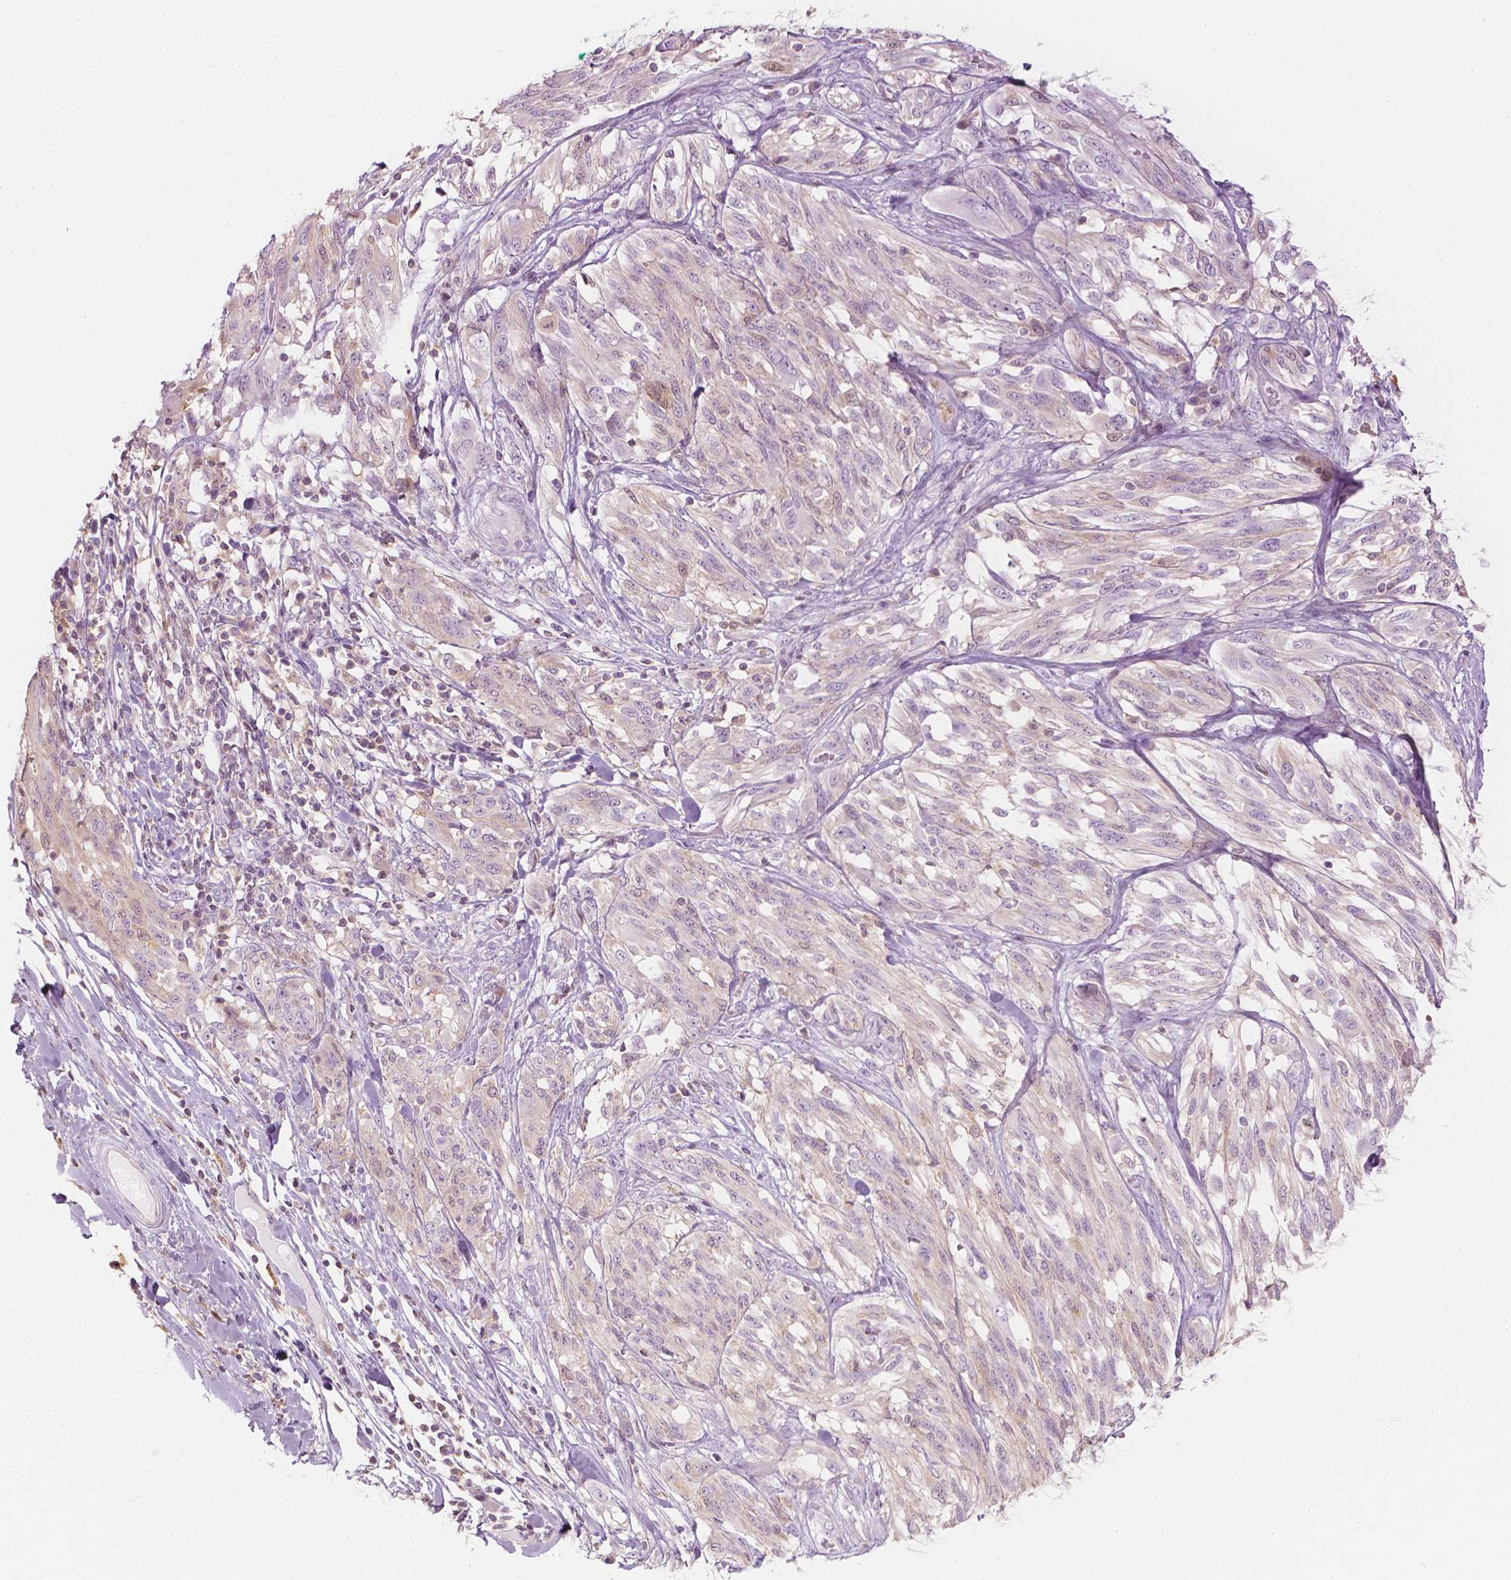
{"staining": {"intensity": "negative", "quantity": "none", "location": "none"}, "tissue": "melanoma", "cell_type": "Tumor cells", "image_type": "cancer", "snomed": [{"axis": "morphology", "description": "Malignant melanoma, NOS"}, {"axis": "topography", "description": "Skin"}], "caption": "A histopathology image of malignant melanoma stained for a protein exhibits no brown staining in tumor cells.", "gene": "SHMT1", "patient": {"sex": "female", "age": 91}}